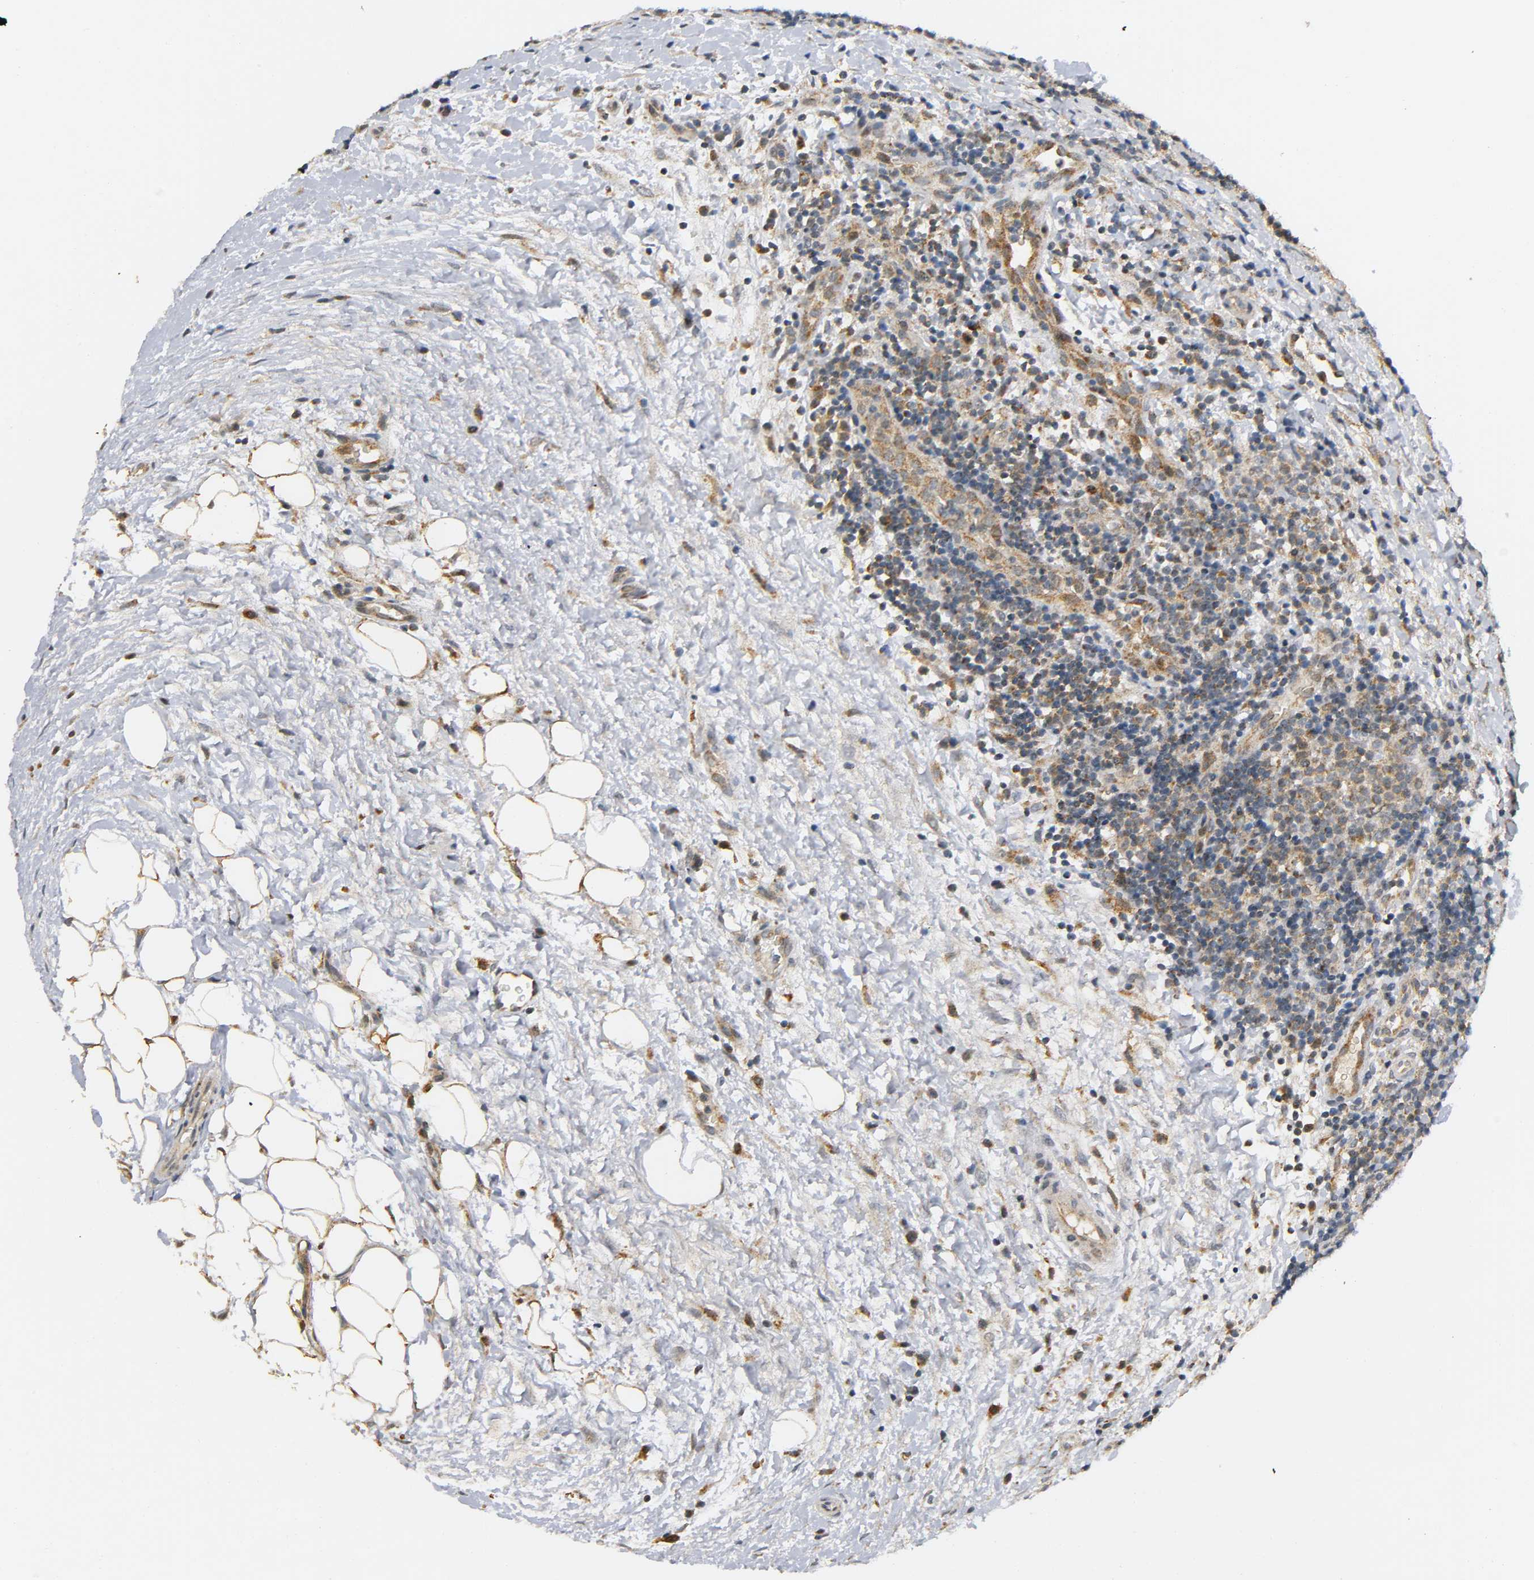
{"staining": {"intensity": "weak", "quantity": ">75%", "location": "cytoplasmic/membranous"}, "tissue": "lymphoma", "cell_type": "Tumor cells", "image_type": "cancer", "snomed": [{"axis": "morphology", "description": "Malignant lymphoma, non-Hodgkin's type, Low grade"}, {"axis": "topography", "description": "Lymph node"}], "caption": "Tumor cells show low levels of weak cytoplasmic/membranous positivity in approximately >75% of cells in lymphoma.", "gene": "NRP1", "patient": {"sex": "female", "age": 76}}